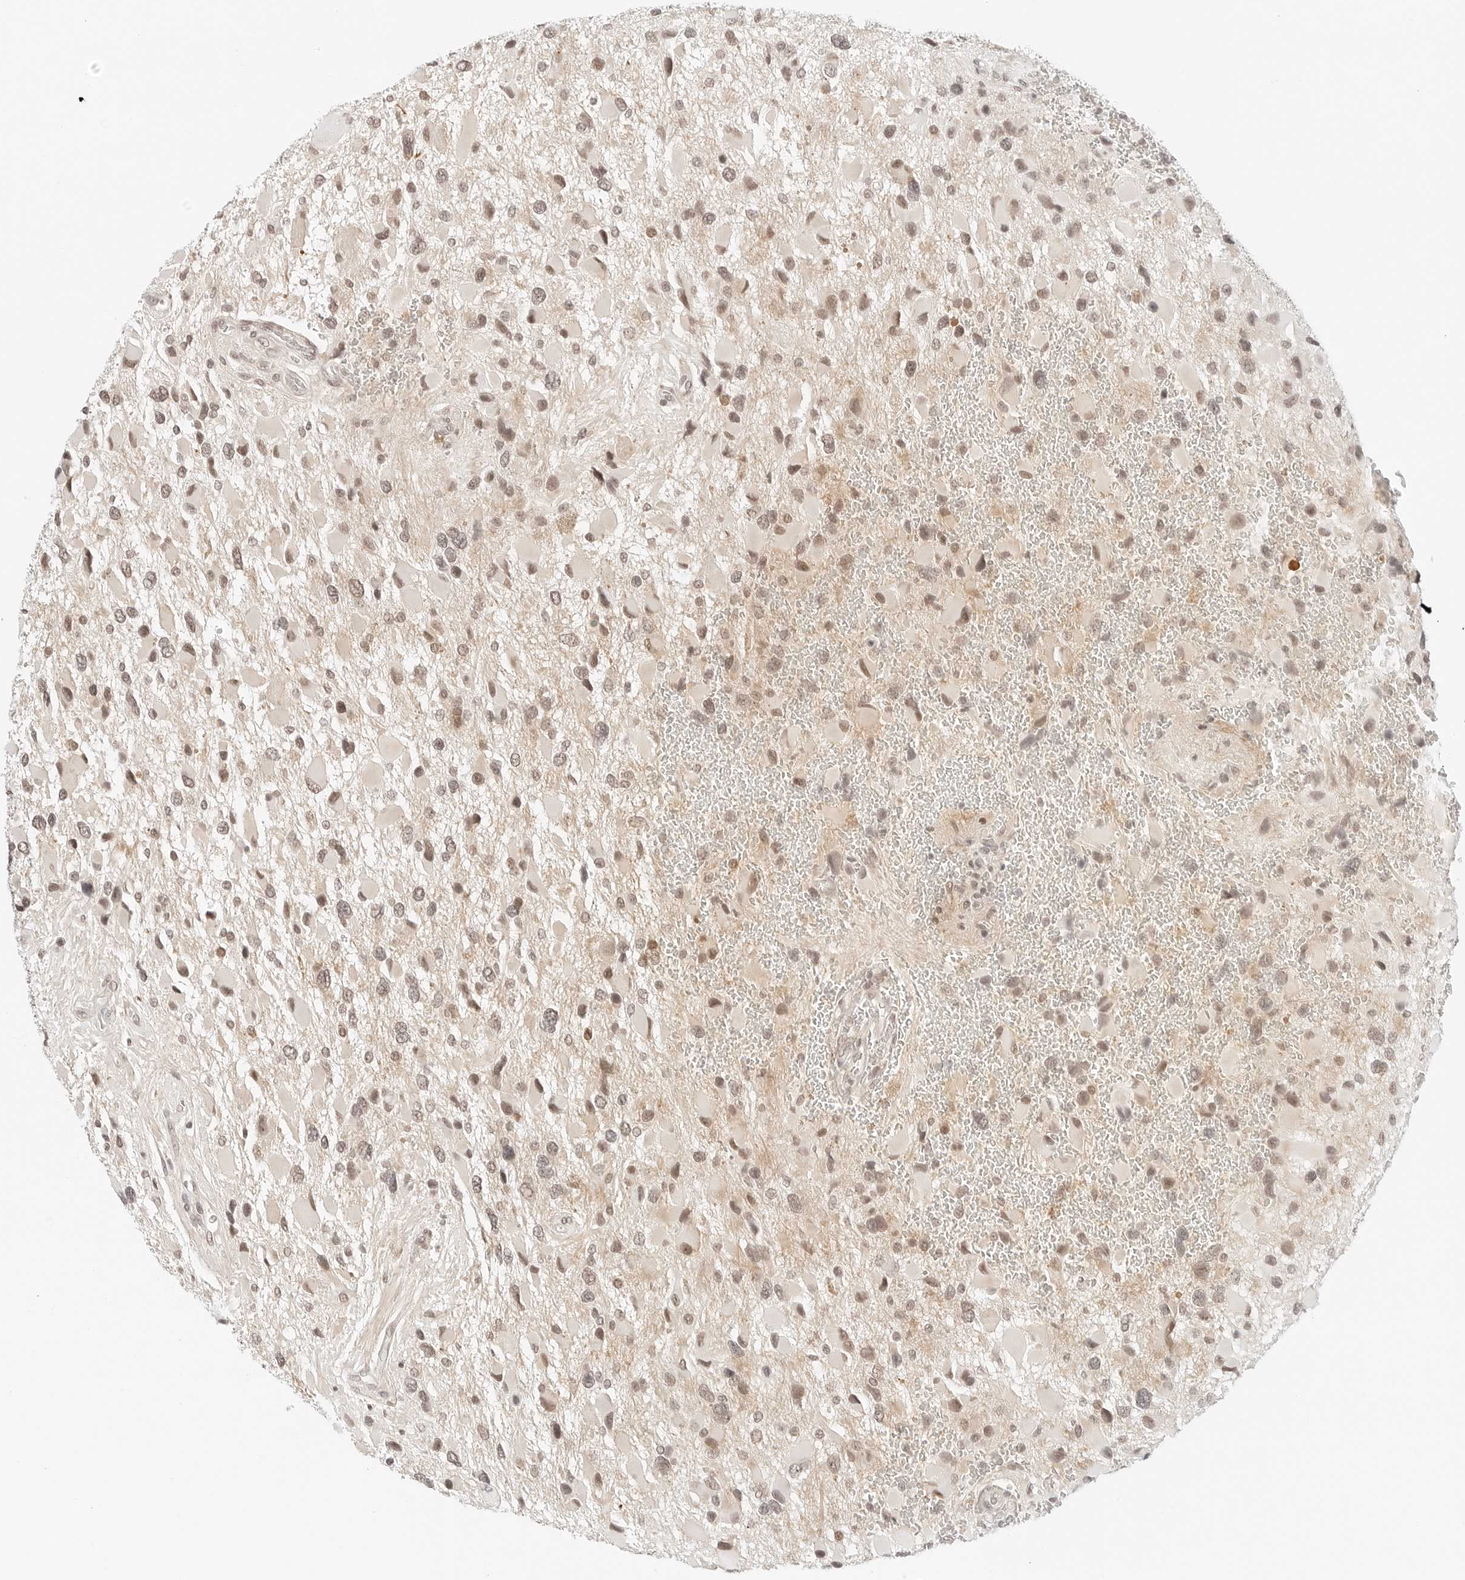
{"staining": {"intensity": "weak", "quantity": "25%-75%", "location": "nuclear"}, "tissue": "glioma", "cell_type": "Tumor cells", "image_type": "cancer", "snomed": [{"axis": "morphology", "description": "Glioma, malignant, High grade"}, {"axis": "topography", "description": "Brain"}], "caption": "Immunohistochemistry photomicrograph of human glioma stained for a protein (brown), which displays low levels of weak nuclear staining in approximately 25%-75% of tumor cells.", "gene": "NEO1", "patient": {"sex": "male", "age": 53}}